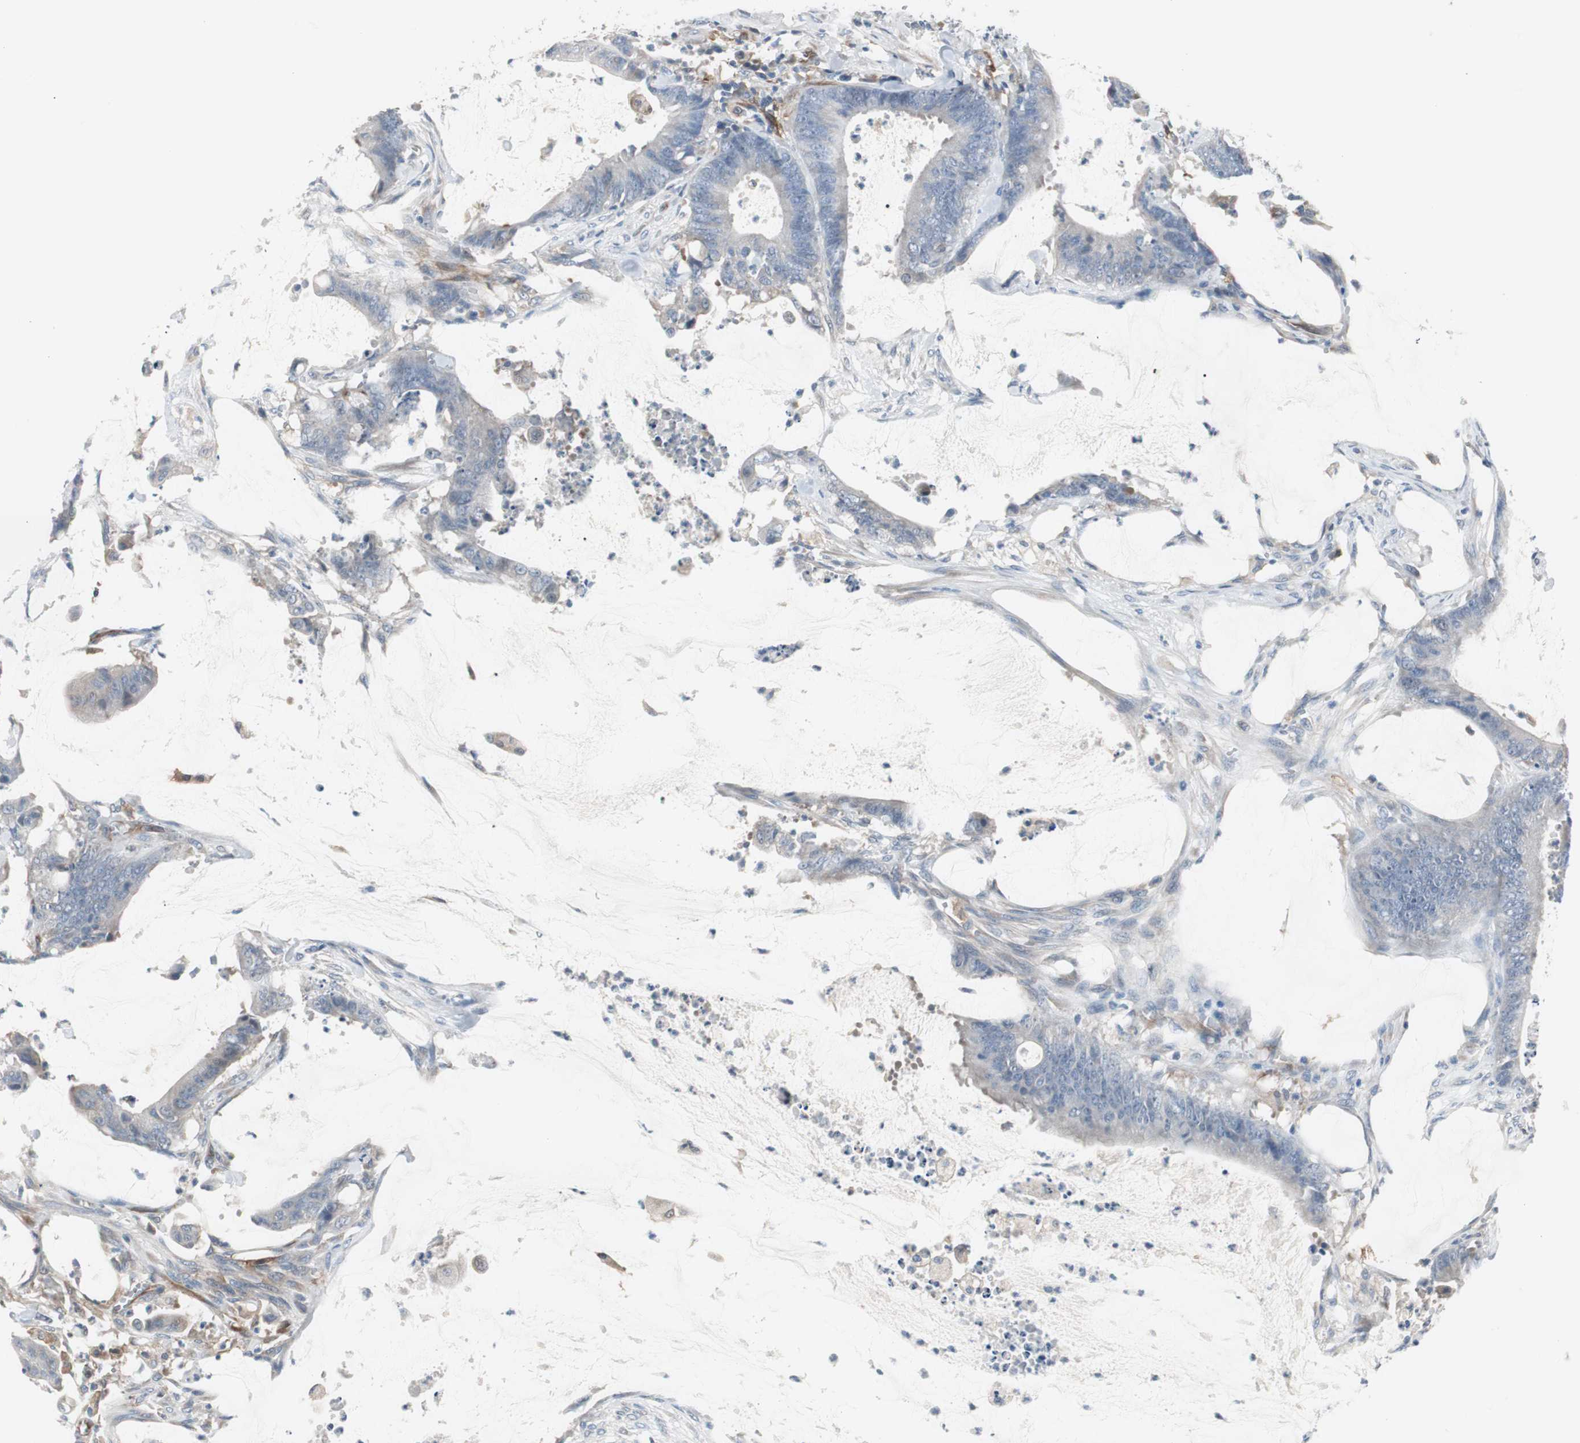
{"staining": {"intensity": "weak", "quantity": "25%-75%", "location": "cytoplasmic/membranous"}, "tissue": "colorectal cancer", "cell_type": "Tumor cells", "image_type": "cancer", "snomed": [{"axis": "morphology", "description": "Adenocarcinoma, NOS"}, {"axis": "topography", "description": "Rectum"}], "caption": "DAB immunohistochemical staining of colorectal adenocarcinoma demonstrates weak cytoplasmic/membranous protein expression in approximately 25%-75% of tumor cells.", "gene": "SWAP70", "patient": {"sex": "female", "age": 66}}